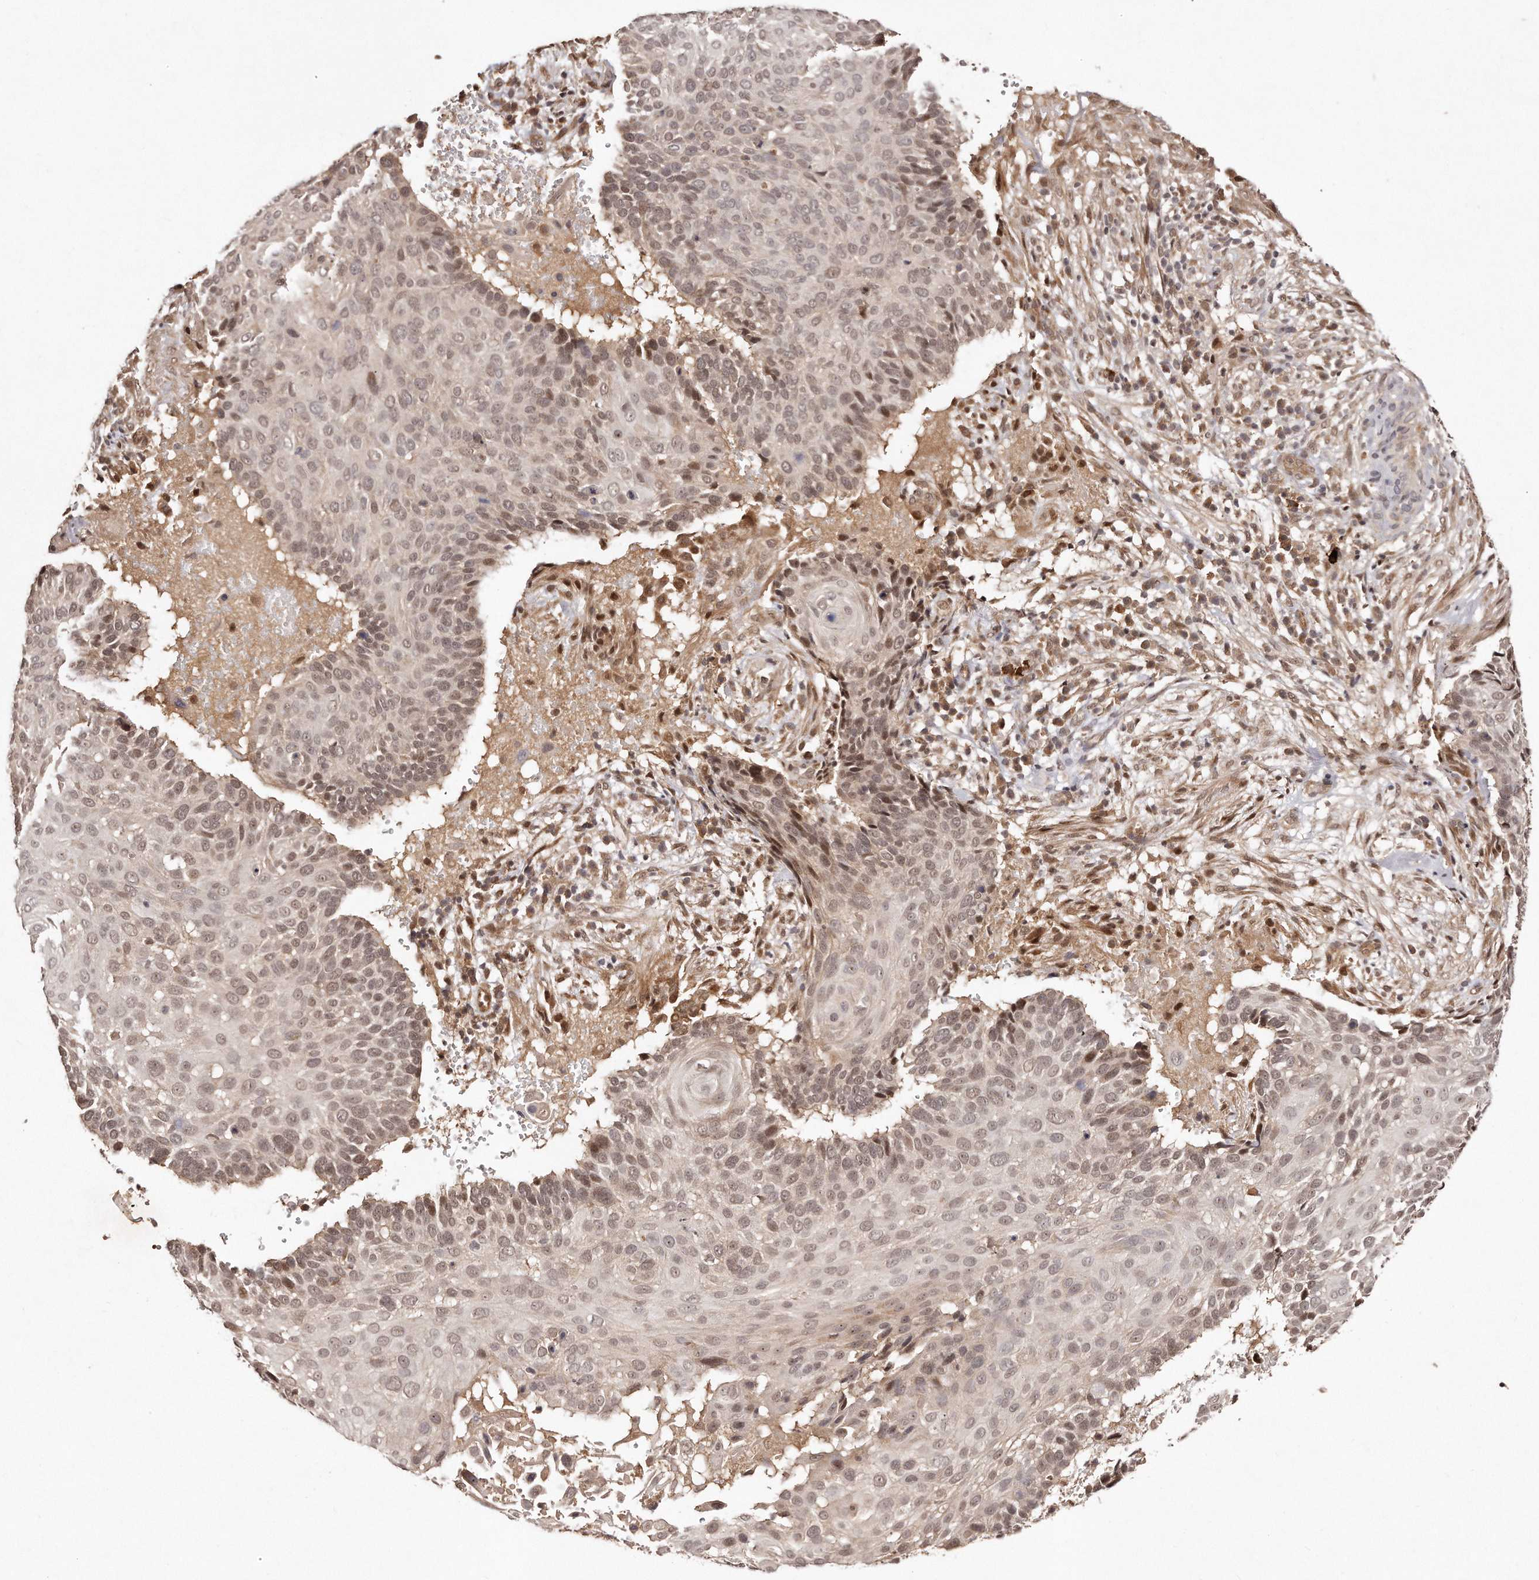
{"staining": {"intensity": "weak", "quantity": ">75%", "location": "nuclear"}, "tissue": "cervical cancer", "cell_type": "Tumor cells", "image_type": "cancer", "snomed": [{"axis": "morphology", "description": "Squamous cell carcinoma, NOS"}, {"axis": "topography", "description": "Cervix"}], "caption": "Immunohistochemical staining of squamous cell carcinoma (cervical) displays low levels of weak nuclear protein positivity in approximately >75% of tumor cells.", "gene": "SOX4", "patient": {"sex": "female", "age": 74}}